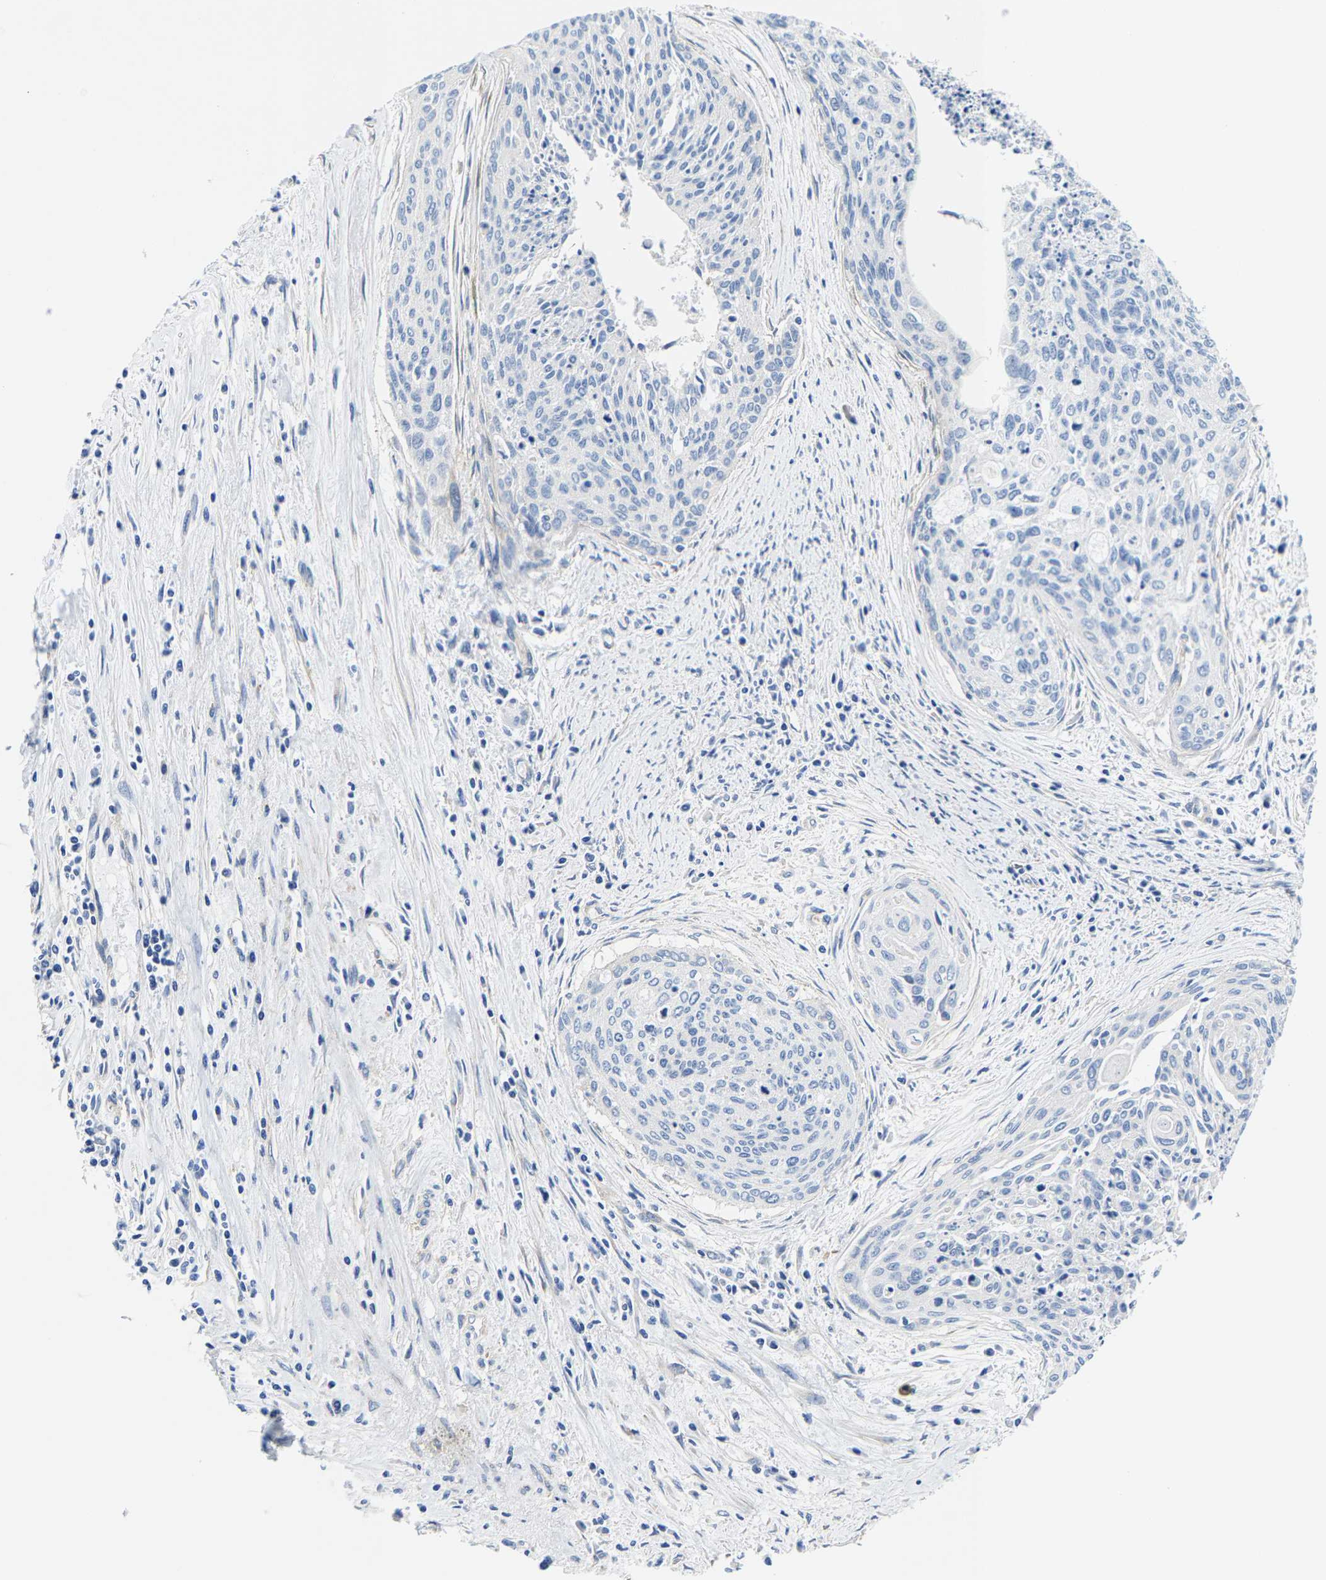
{"staining": {"intensity": "negative", "quantity": "none", "location": "none"}, "tissue": "cervical cancer", "cell_type": "Tumor cells", "image_type": "cancer", "snomed": [{"axis": "morphology", "description": "Squamous cell carcinoma, NOS"}, {"axis": "topography", "description": "Cervix"}], "caption": "Tumor cells show no significant protein positivity in cervical squamous cell carcinoma. Brightfield microscopy of IHC stained with DAB (3,3'-diaminobenzidine) (brown) and hematoxylin (blue), captured at high magnification.", "gene": "DSCAM", "patient": {"sex": "female", "age": 55}}